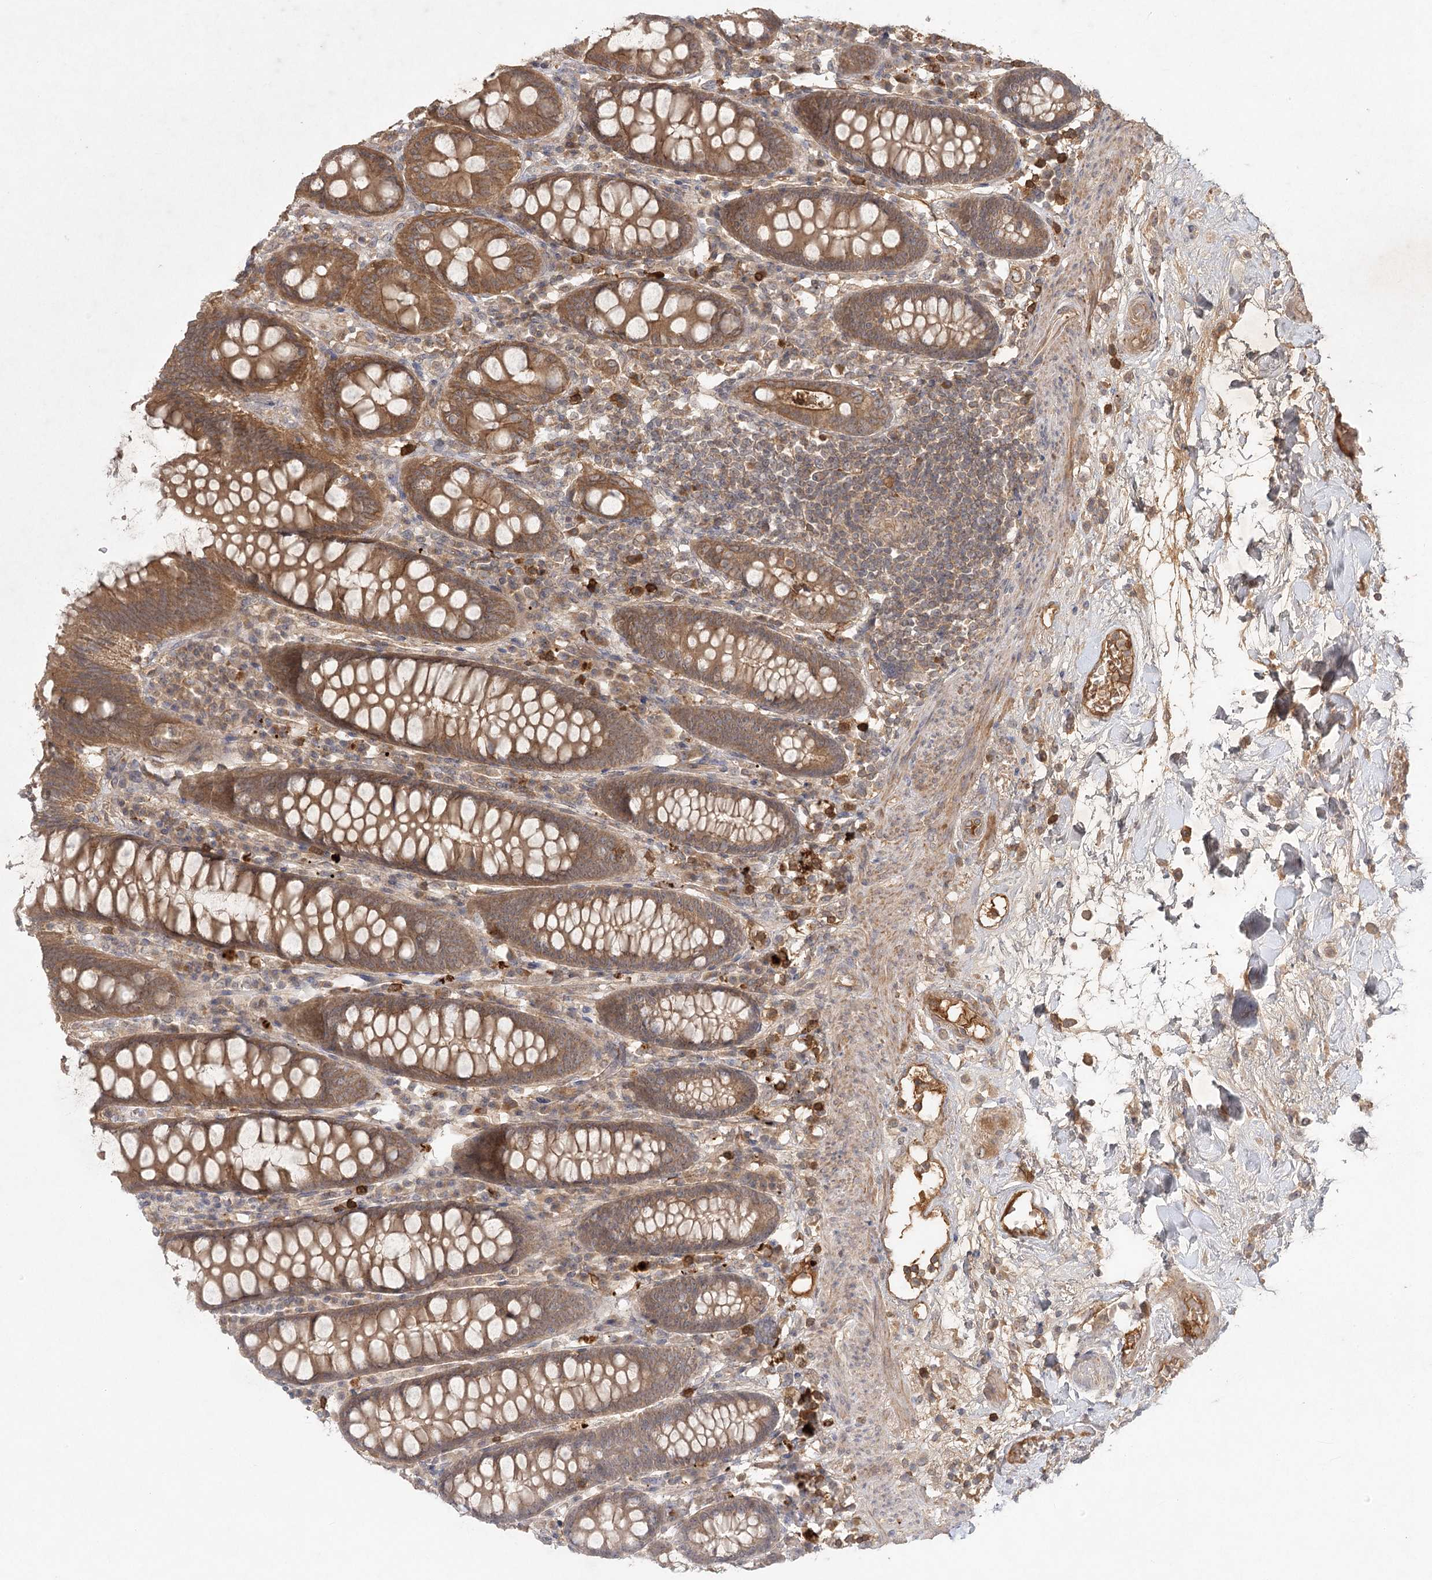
{"staining": {"intensity": "moderate", "quantity": ">75%", "location": "cytoplasmic/membranous"}, "tissue": "colon", "cell_type": "Endothelial cells", "image_type": "normal", "snomed": [{"axis": "morphology", "description": "Normal tissue, NOS"}, {"axis": "topography", "description": "Colon"}], "caption": "This micrograph demonstrates normal colon stained with IHC to label a protein in brown. The cytoplasmic/membranous of endothelial cells show moderate positivity for the protein. Nuclei are counter-stained blue.", "gene": "ARL13A", "patient": {"sex": "female", "age": 79}}